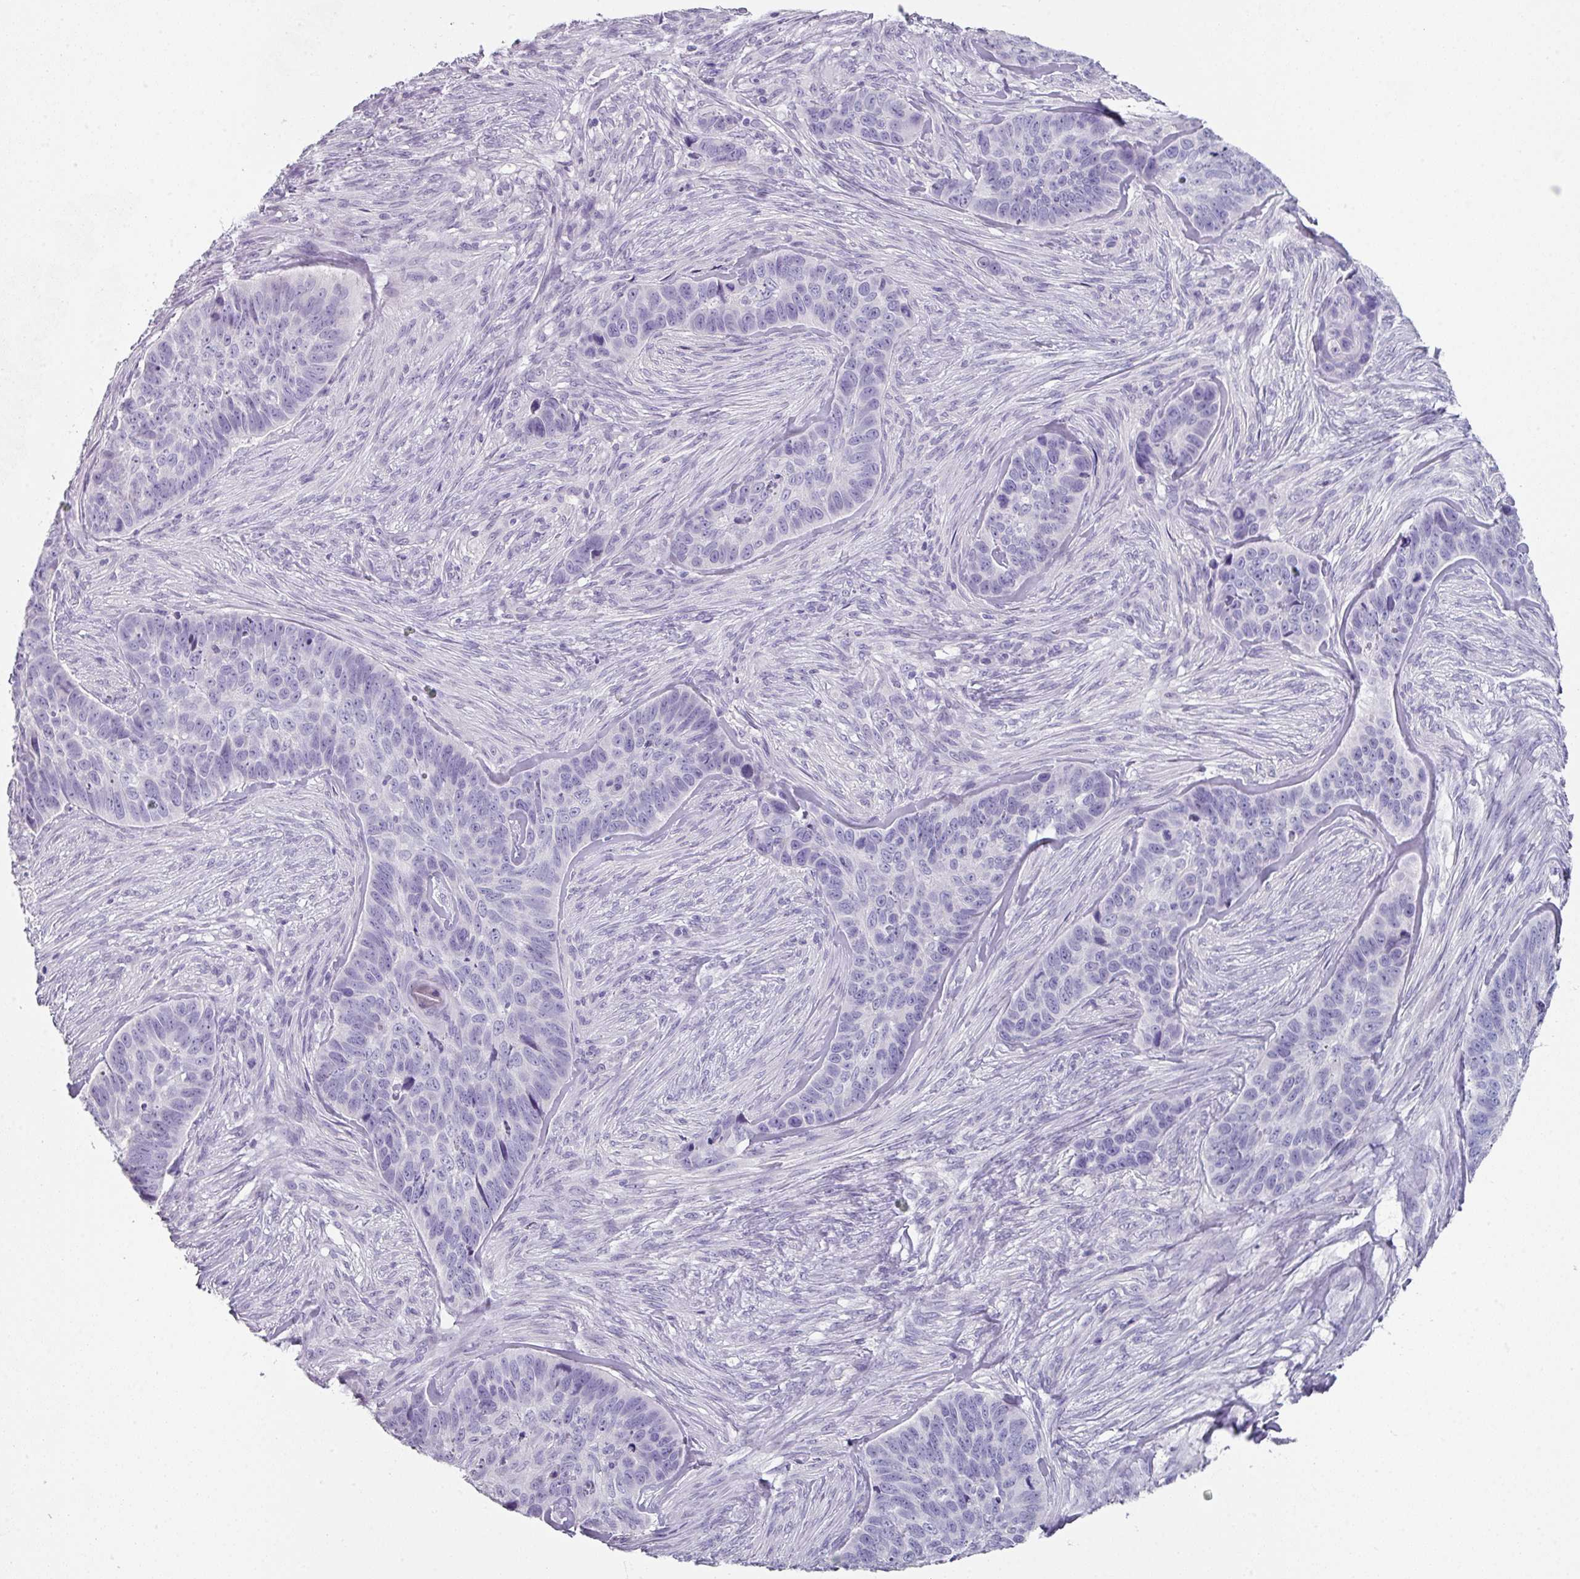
{"staining": {"intensity": "negative", "quantity": "none", "location": "none"}, "tissue": "skin cancer", "cell_type": "Tumor cells", "image_type": "cancer", "snomed": [{"axis": "morphology", "description": "Basal cell carcinoma"}, {"axis": "topography", "description": "Skin"}], "caption": "Tumor cells show no significant protein positivity in skin basal cell carcinoma. Nuclei are stained in blue.", "gene": "DEFB115", "patient": {"sex": "female", "age": 82}}